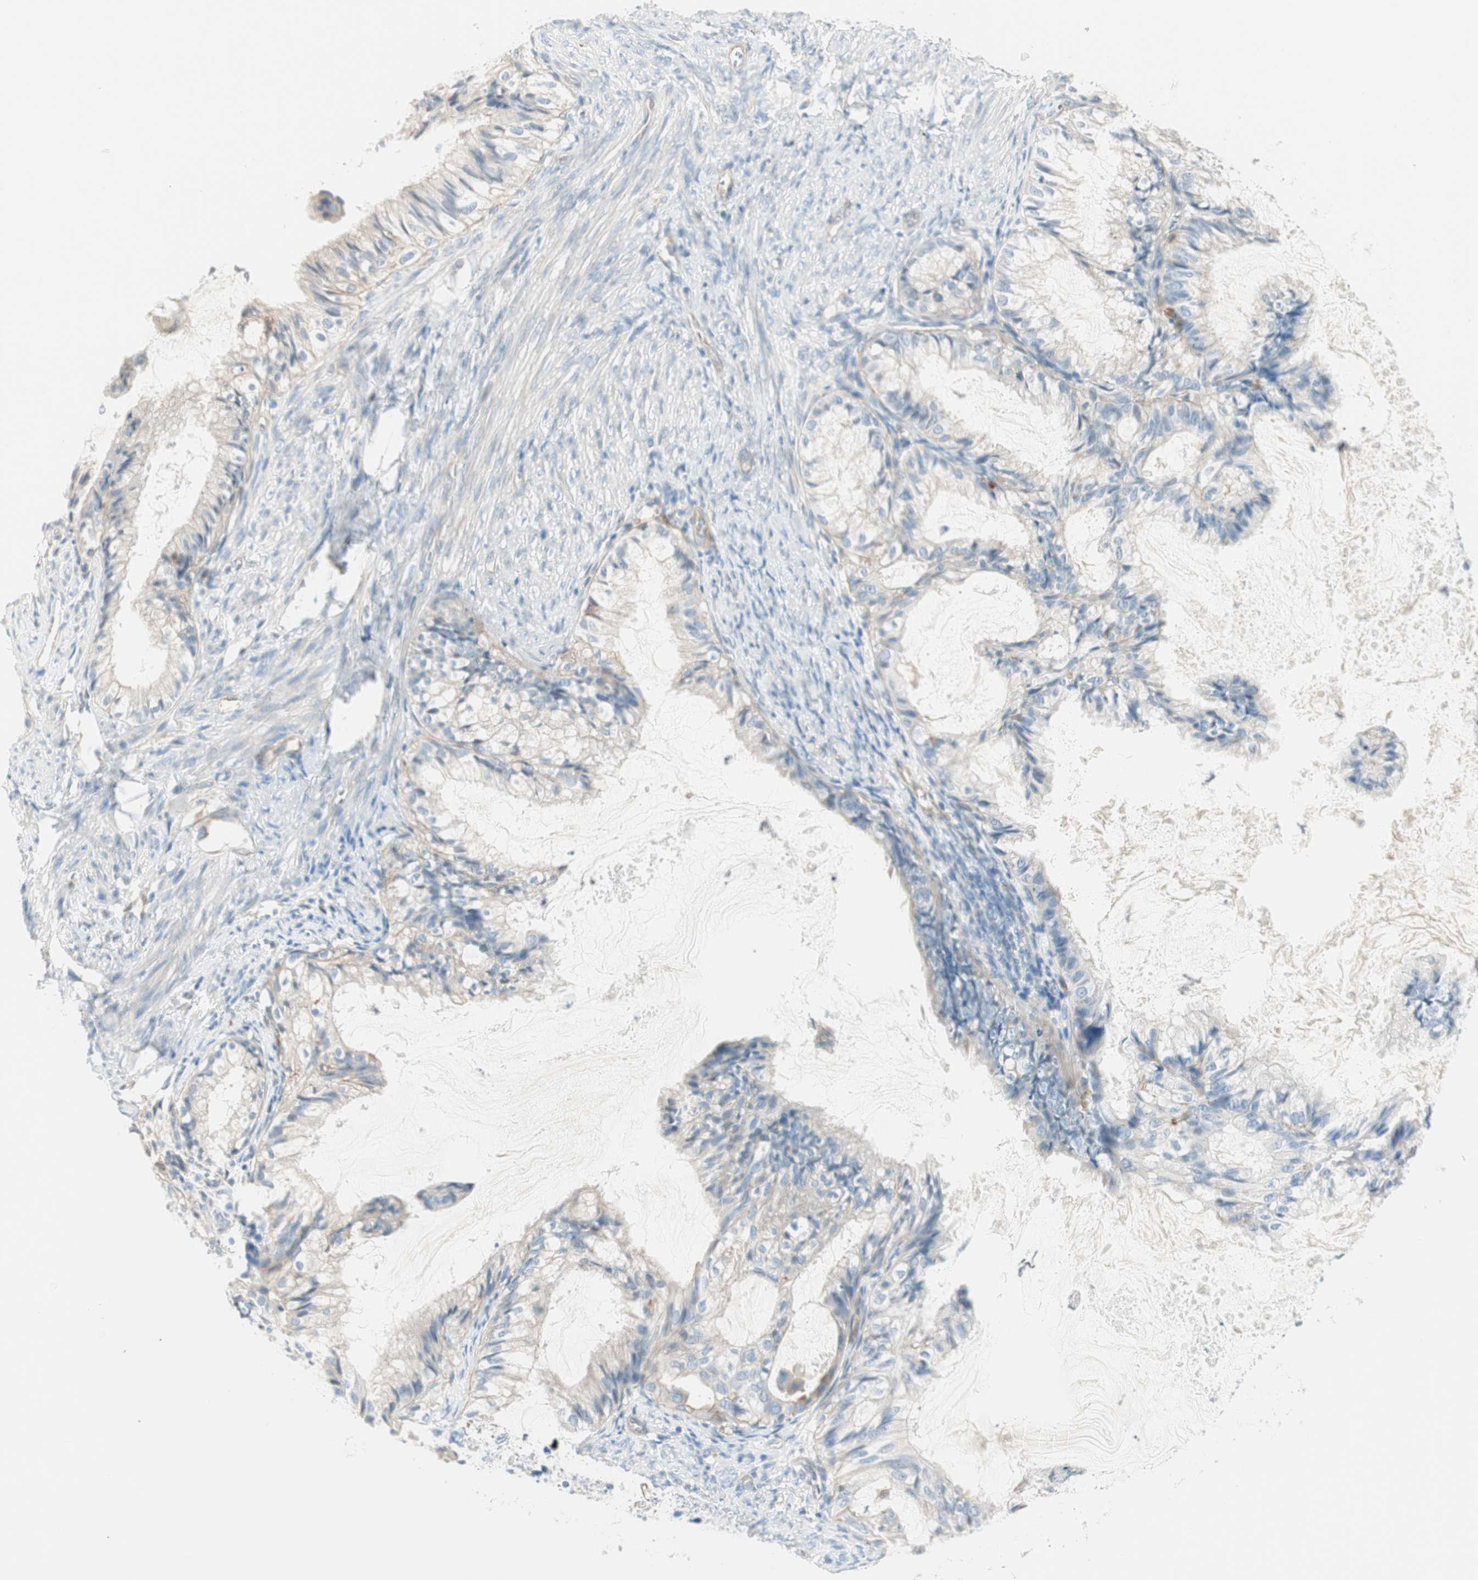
{"staining": {"intensity": "negative", "quantity": "none", "location": "none"}, "tissue": "cervical cancer", "cell_type": "Tumor cells", "image_type": "cancer", "snomed": [{"axis": "morphology", "description": "Normal tissue, NOS"}, {"axis": "morphology", "description": "Adenocarcinoma, NOS"}, {"axis": "topography", "description": "Cervix"}, {"axis": "topography", "description": "Endometrium"}], "caption": "Immunohistochemistry micrograph of human adenocarcinoma (cervical) stained for a protein (brown), which exhibits no positivity in tumor cells. (DAB (3,3'-diaminobenzidine) immunohistochemistry, high magnification).", "gene": "CDK3", "patient": {"sex": "female", "age": 86}}